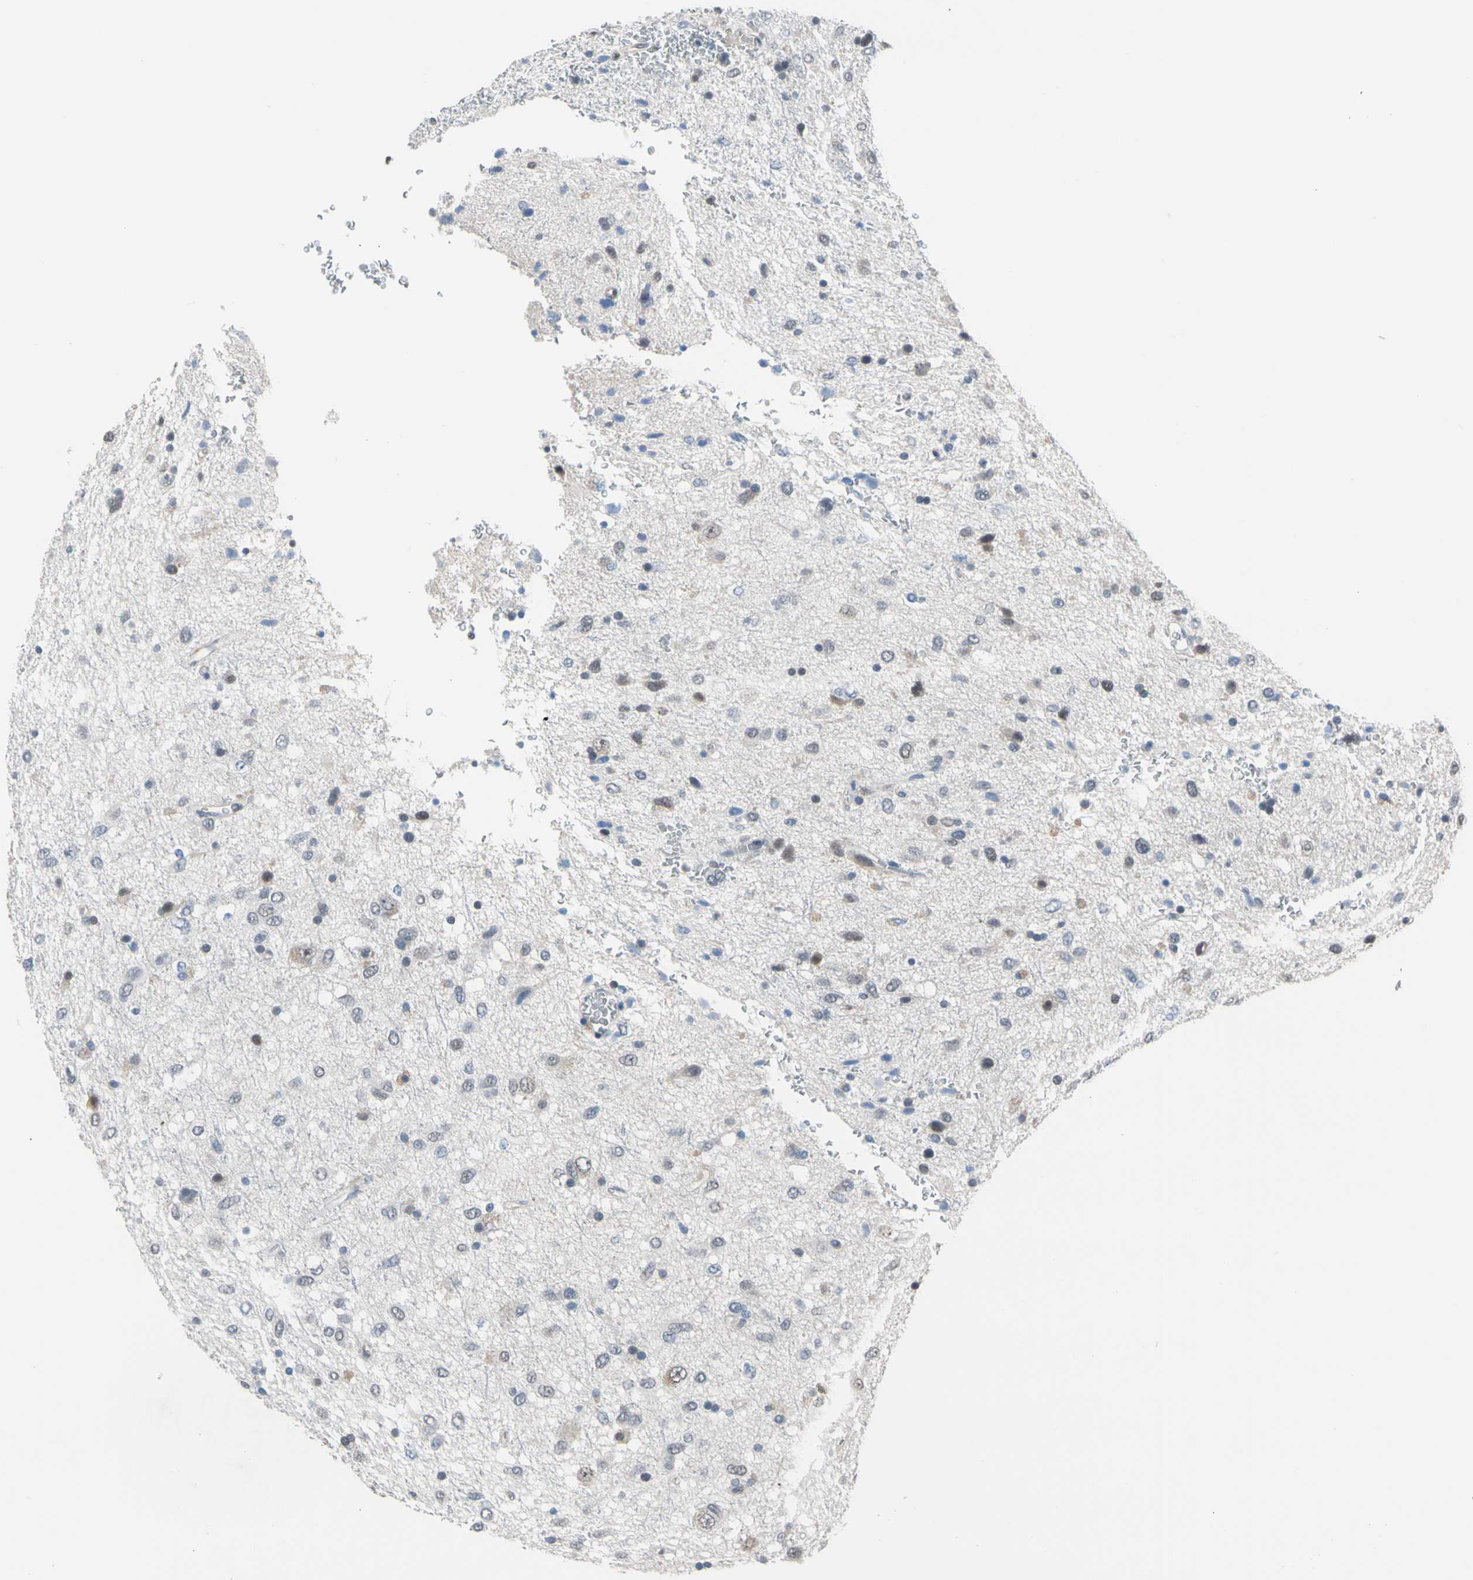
{"staining": {"intensity": "weak", "quantity": "25%-75%", "location": "cytoplasmic/membranous,nuclear"}, "tissue": "glioma", "cell_type": "Tumor cells", "image_type": "cancer", "snomed": [{"axis": "morphology", "description": "Glioma, malignant, Low grade"}, {"axis": "topography", "description": "Brain"}], "caption": "Weak cytoplasmic/membranous and nuclear protein staining is appreciated in about 25%-75% of tumor cells in glioma.", "gene": "PSMA2", "patient": {"sex": "male", "age": 77}}